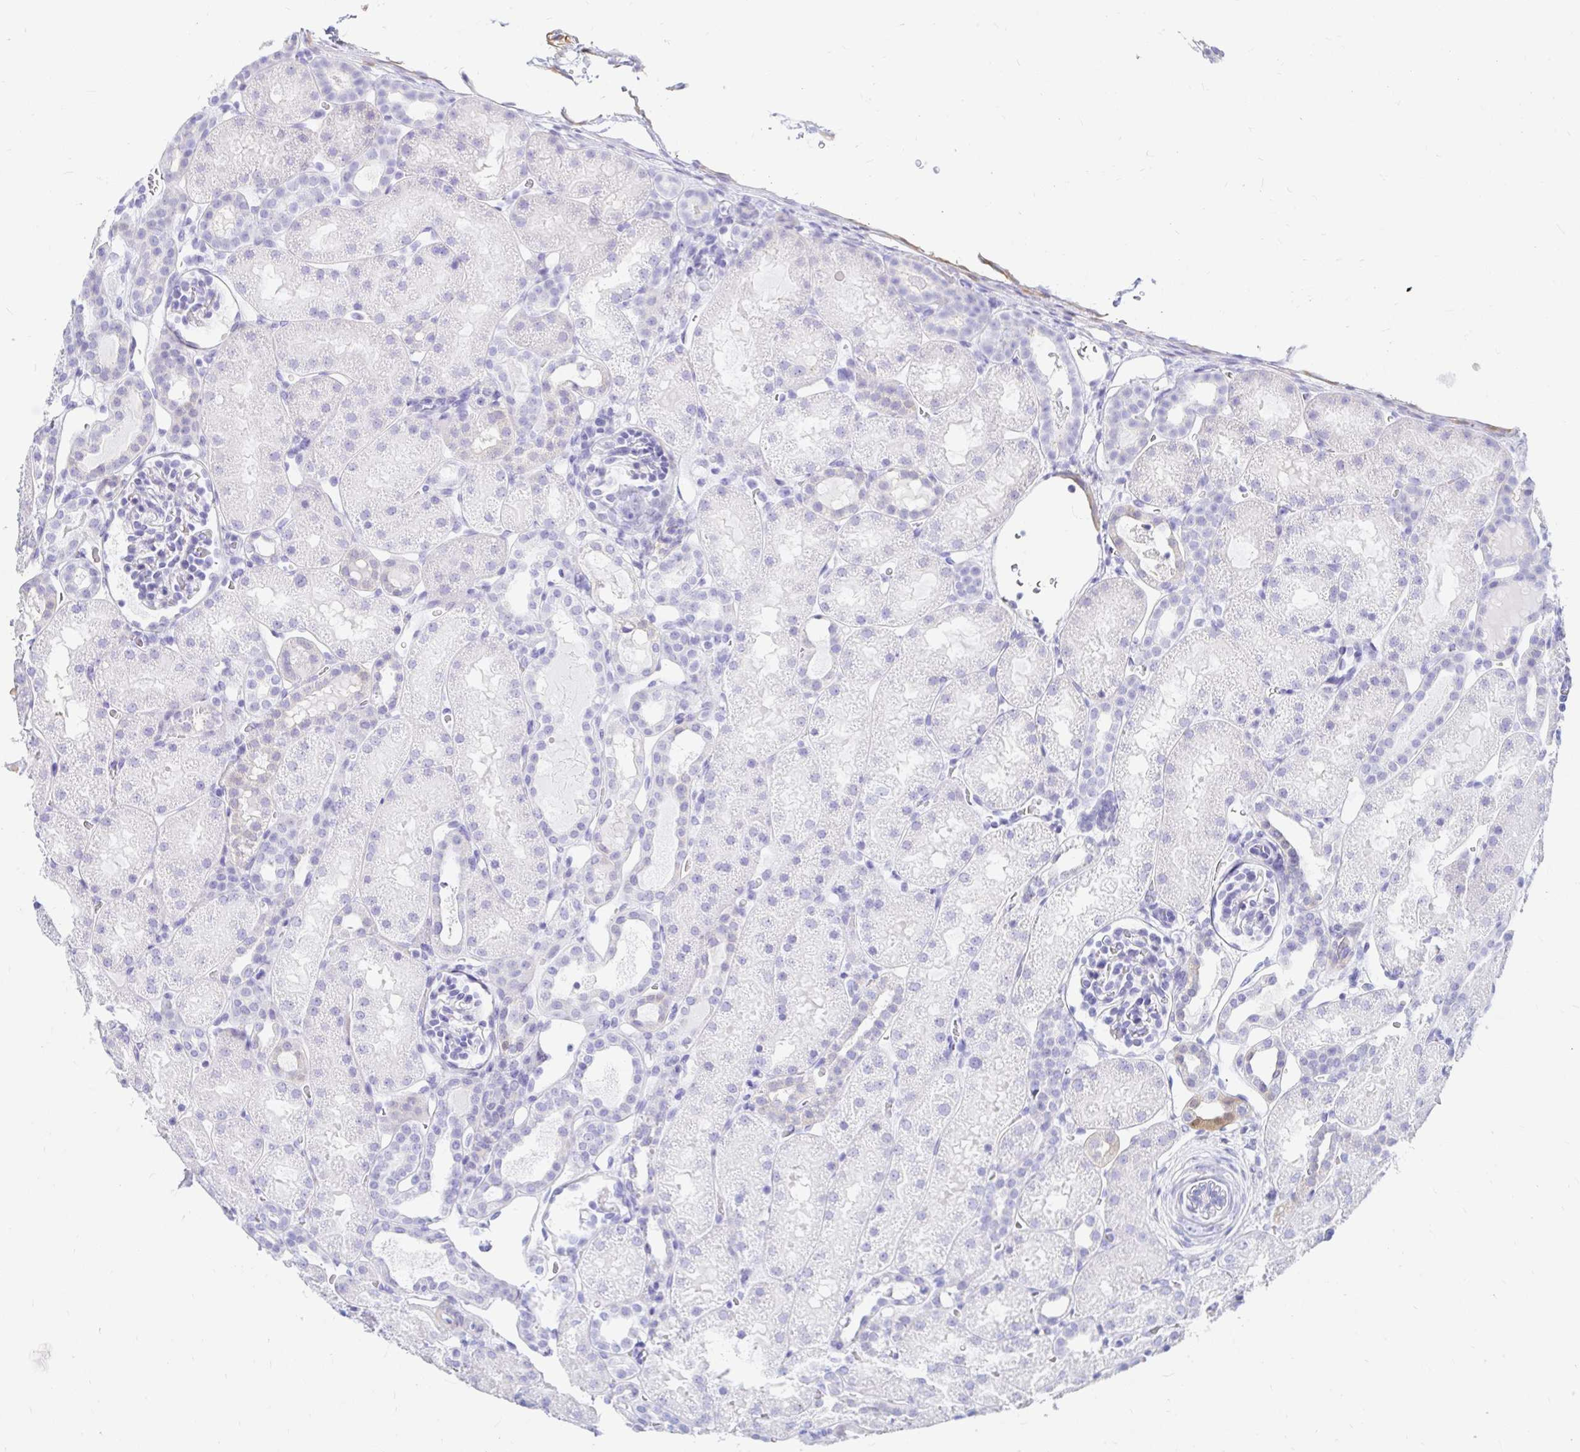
{"staining": {"intensity": "negative", "quantity": "none", "location": "none"}, "tissue": "kidney", "cell_type": "Cells in glomeruli", "image_type": "normal", "snomed": [{"axis": "morphology", "description": "Normal tissue, NOS"}, {"axis": "topography", "description": "Kidney"}], "caption": "An immunohistochemistry (IHC) photomicrograph of benign kidney is shown. There is no staining in cells in glomeruli of kidney.", "gene": "PPP1R1B", "patient": {"sex": "male", "age": 2}}